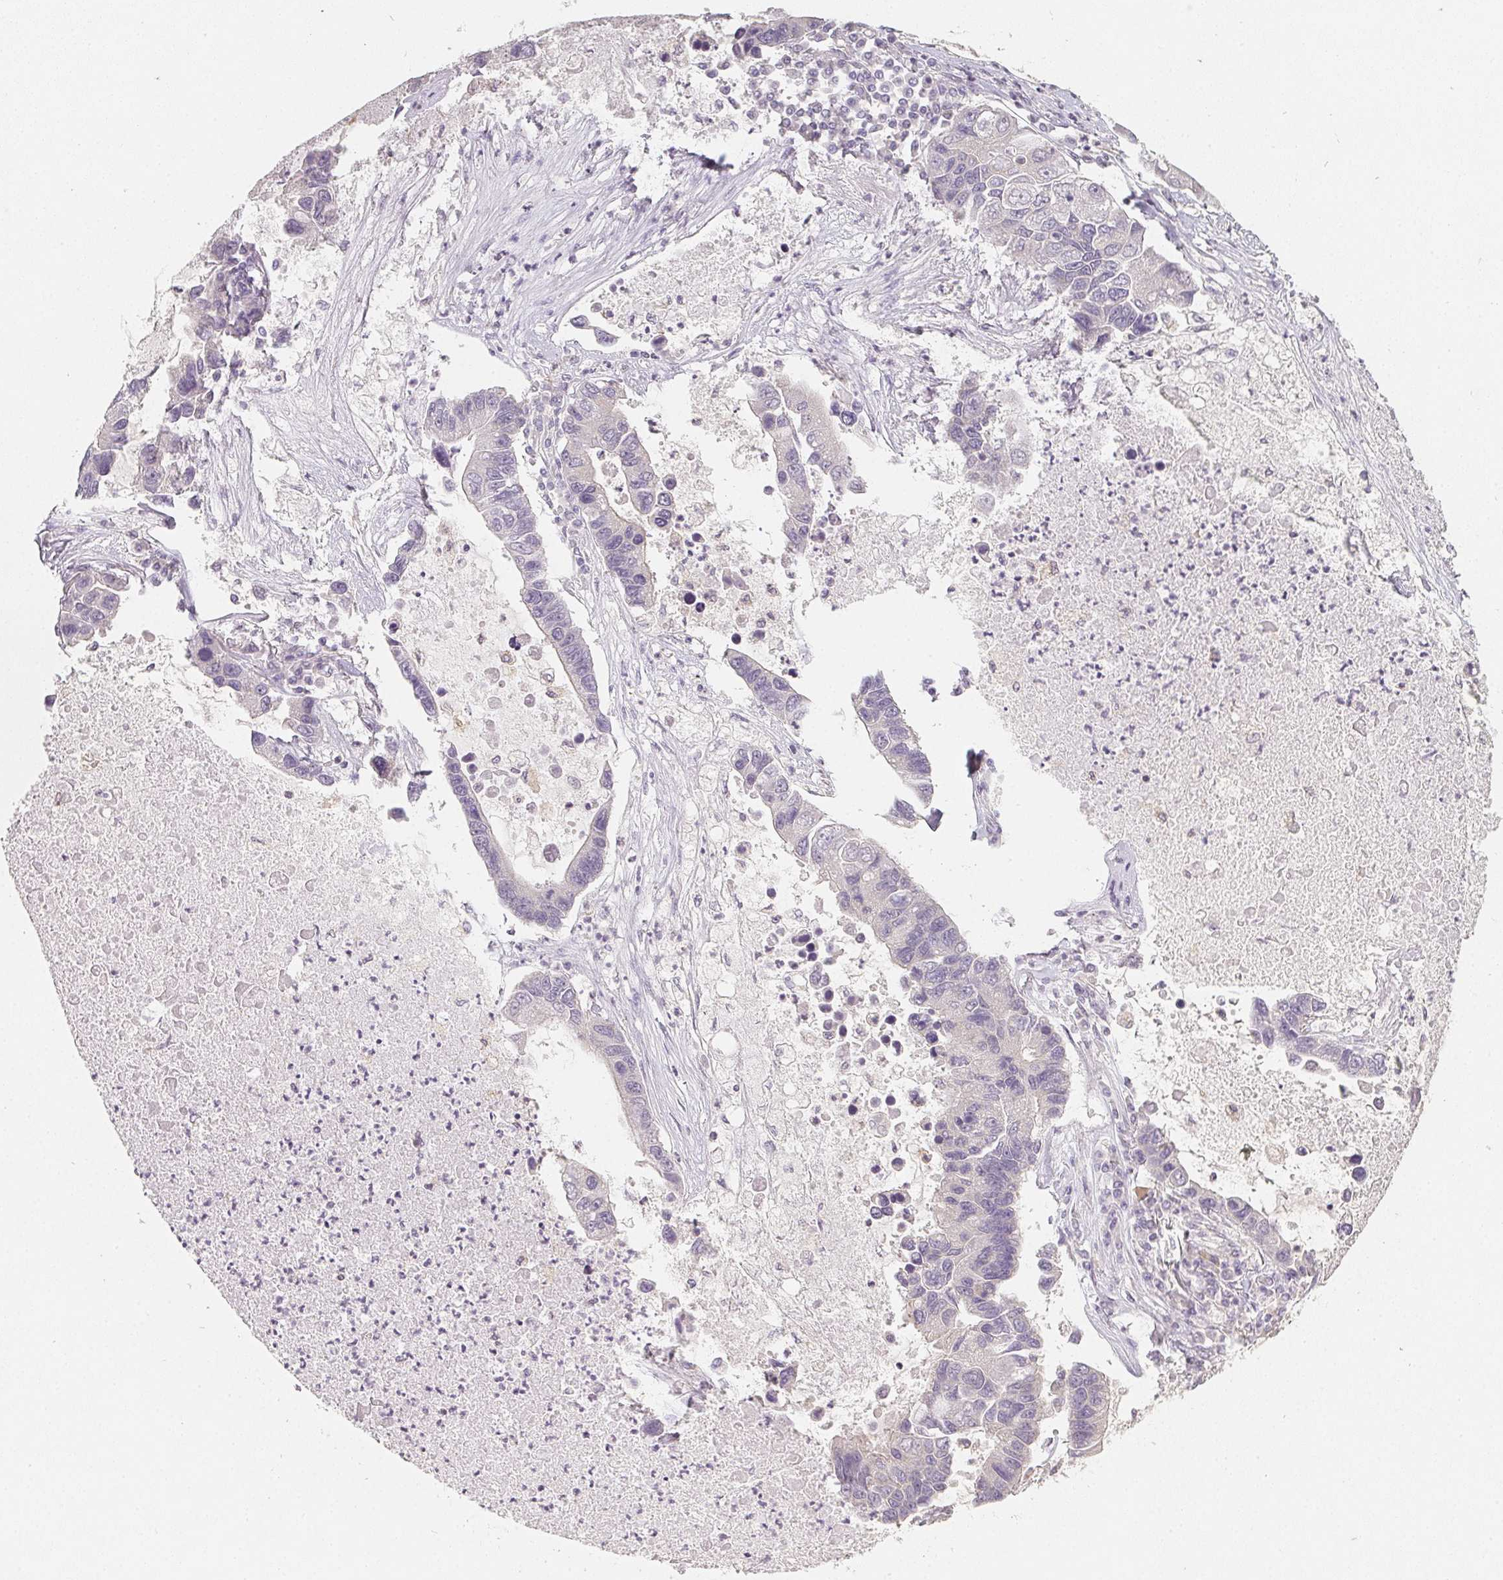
{"staining": {"intensity": "negative", "quantity": "none", "location": "none"}, "tissue": "lung cancer", "cell_type": "Tumor cells", "image_type": "cancer", "snomed": [{"axis": "morphology", "description": "Adenocarcinoma, NOS"}, {"axis": "topography", "description": "Bronchus"}, {"axis": "topography", "description": "Lung"}], "caption": "IHC of human lung cancer exhibits no staining in tumor cells.", "gene": "SOAT1", "patient": {"sex": "female", "age": 51}}